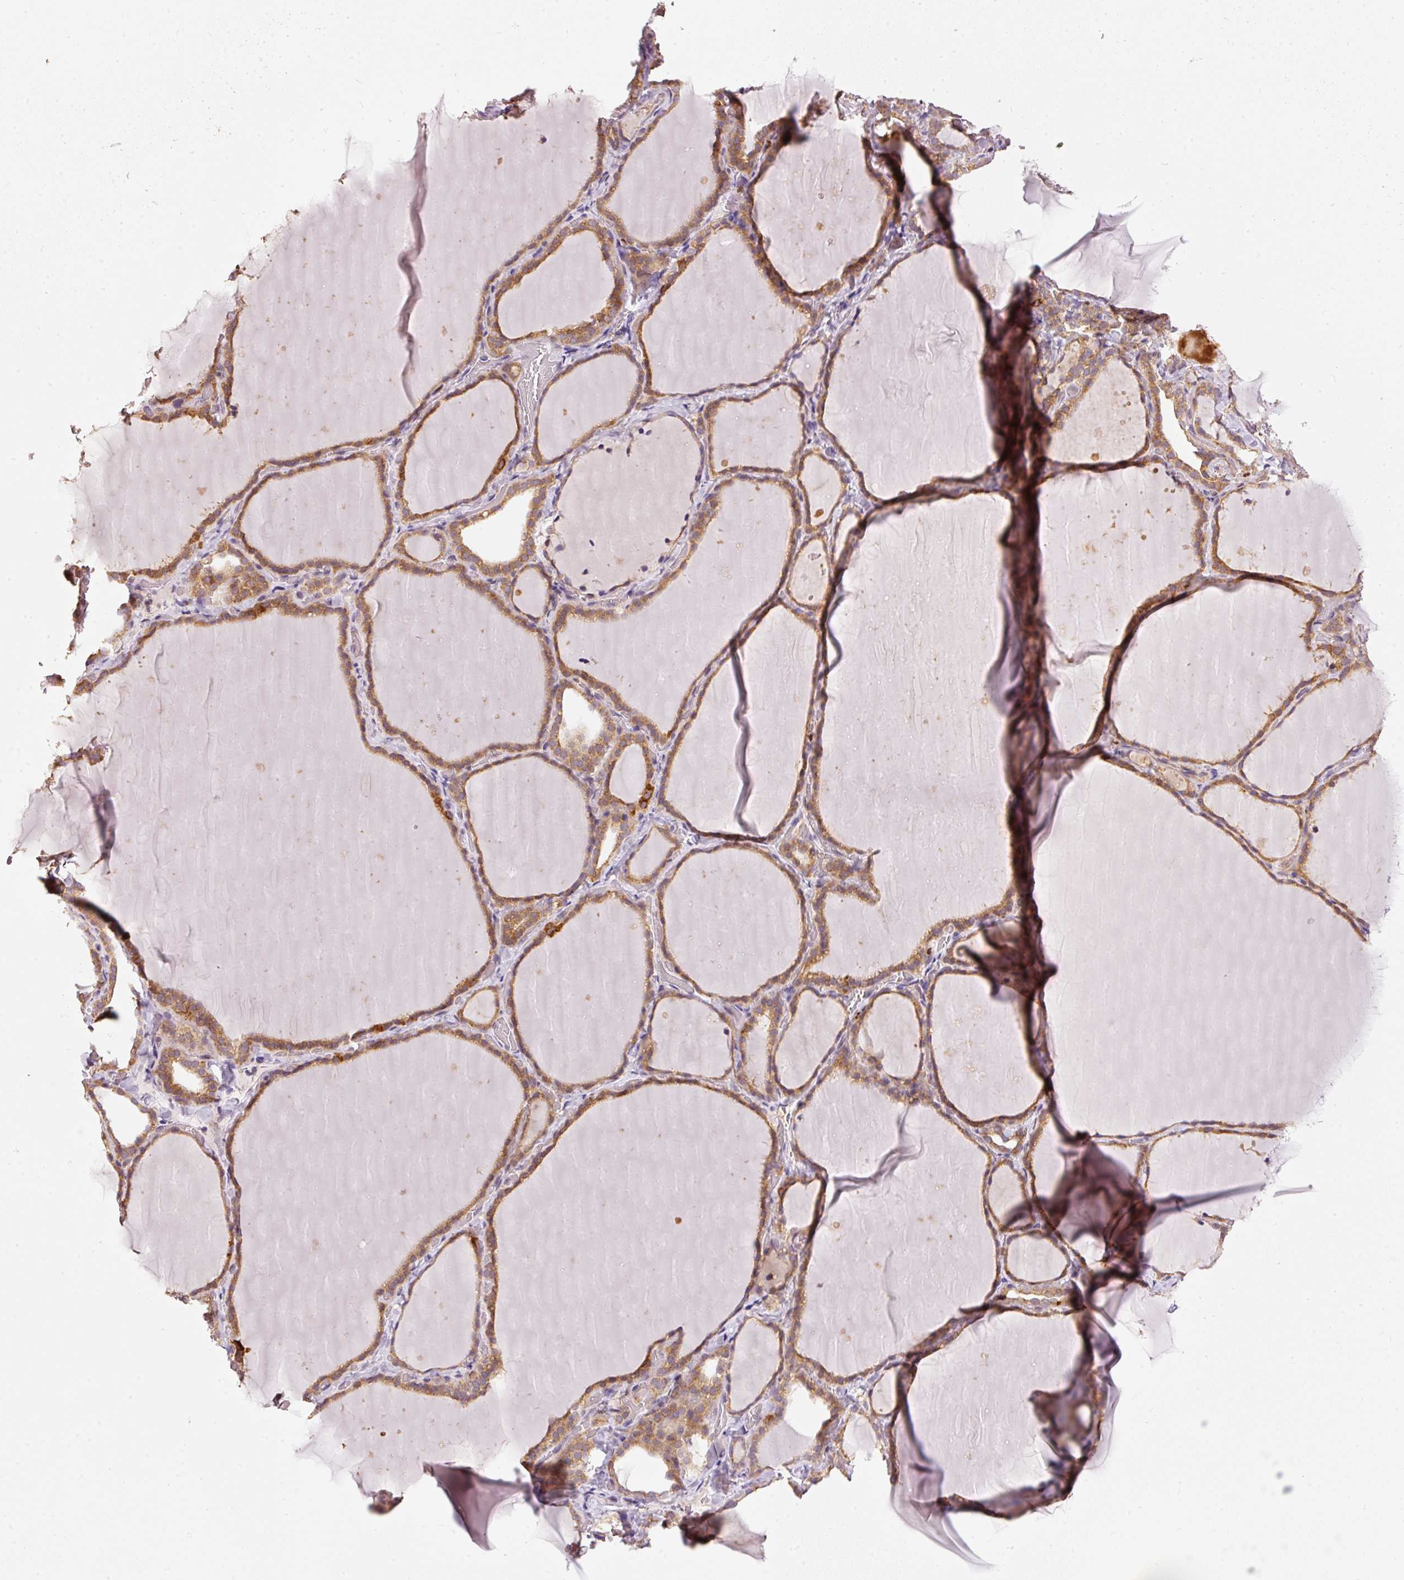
{"staining": {"intensity": "moderate", "quantity": ">75%", "location": "cytoplasmic/membranous"}, "tissue": "thyroid gland", "cell_type": "Glandular cells", "image_type": "normal", "snomed": [{"axis": "morphology", "description": "Normal tissue, NOS"}, {"axis": "topography", "description": "Thyroid gland"}], "caption": "Immunohistochemical staining of benign thyroid gland demonstrates >75% levels of moderate cytoplasmic/membranous protein staining in about >75% of glandular cells. The staining is performed using DAB (3,3'-diaminobenzidine) brown chromogen to label protein expression. The nuclei are counter-stained blue using hematoxylin.", "gene": "MTHFD1L", "patient": {"sex": "female", "age": 22}}